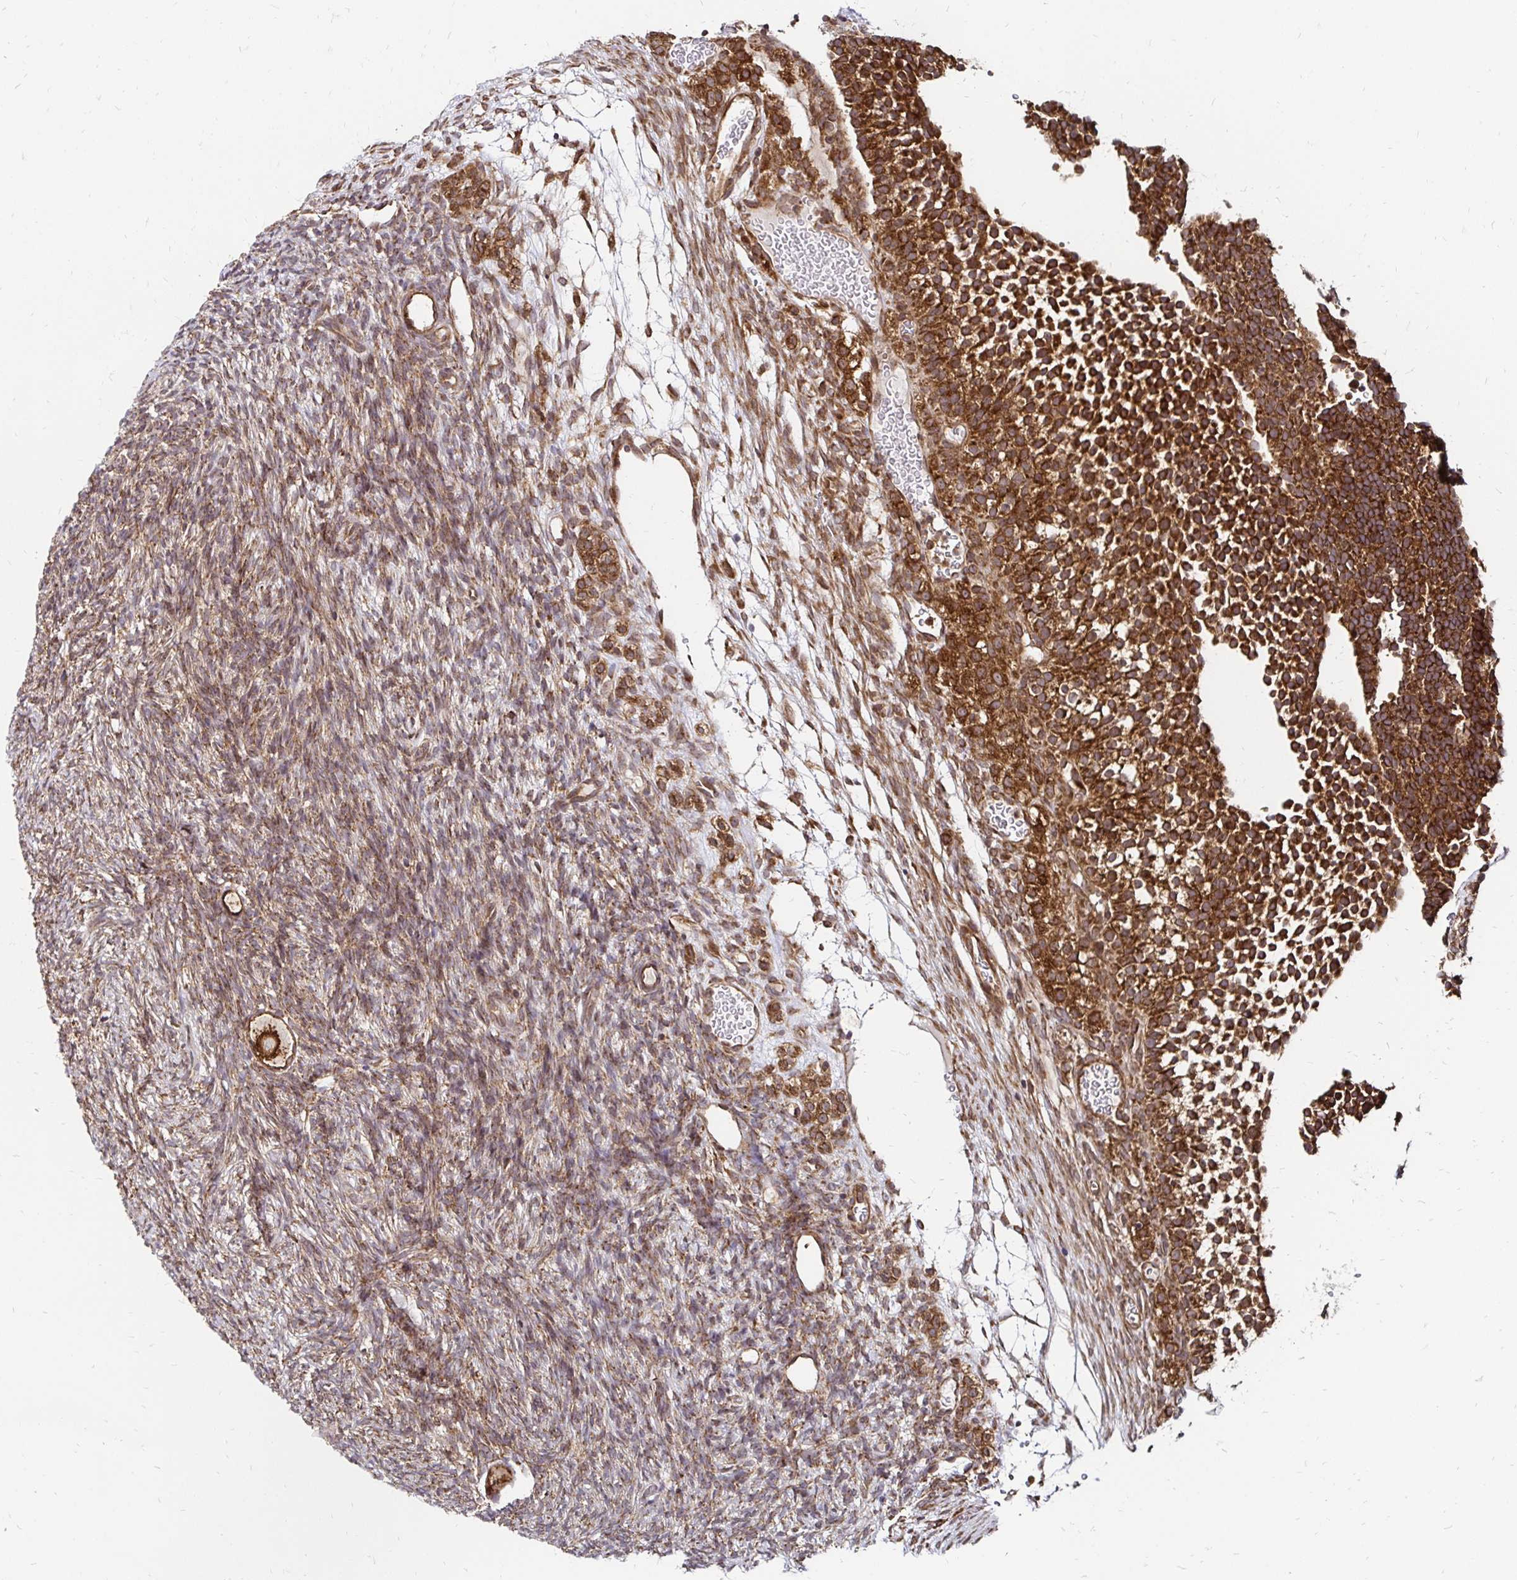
{"staining": {"intensity": "strong", "quantity": ">75%", "location": "cytoplasmic/membranous"}, "tissue": "ovary", "cell_type": "Follicle cells", "image_type": "normal", "snomed": [{"axis": "morphology", "description": "Normal tissue, NOS"}, {"axis": "topography", "description": "Ovary"}], "caption": "Ovary stained with DAB (3,3'-diaminobenzidine) immunohistochemistry (IHC) reveals high levels of strong cytoplasmic/membranous expression in about >75% of follicle cells. (brown staining indicates protein expression, while blue staining denotes nuclei).", "gene": "ZW10", "patient": {"sex": "female", "age": 34}}